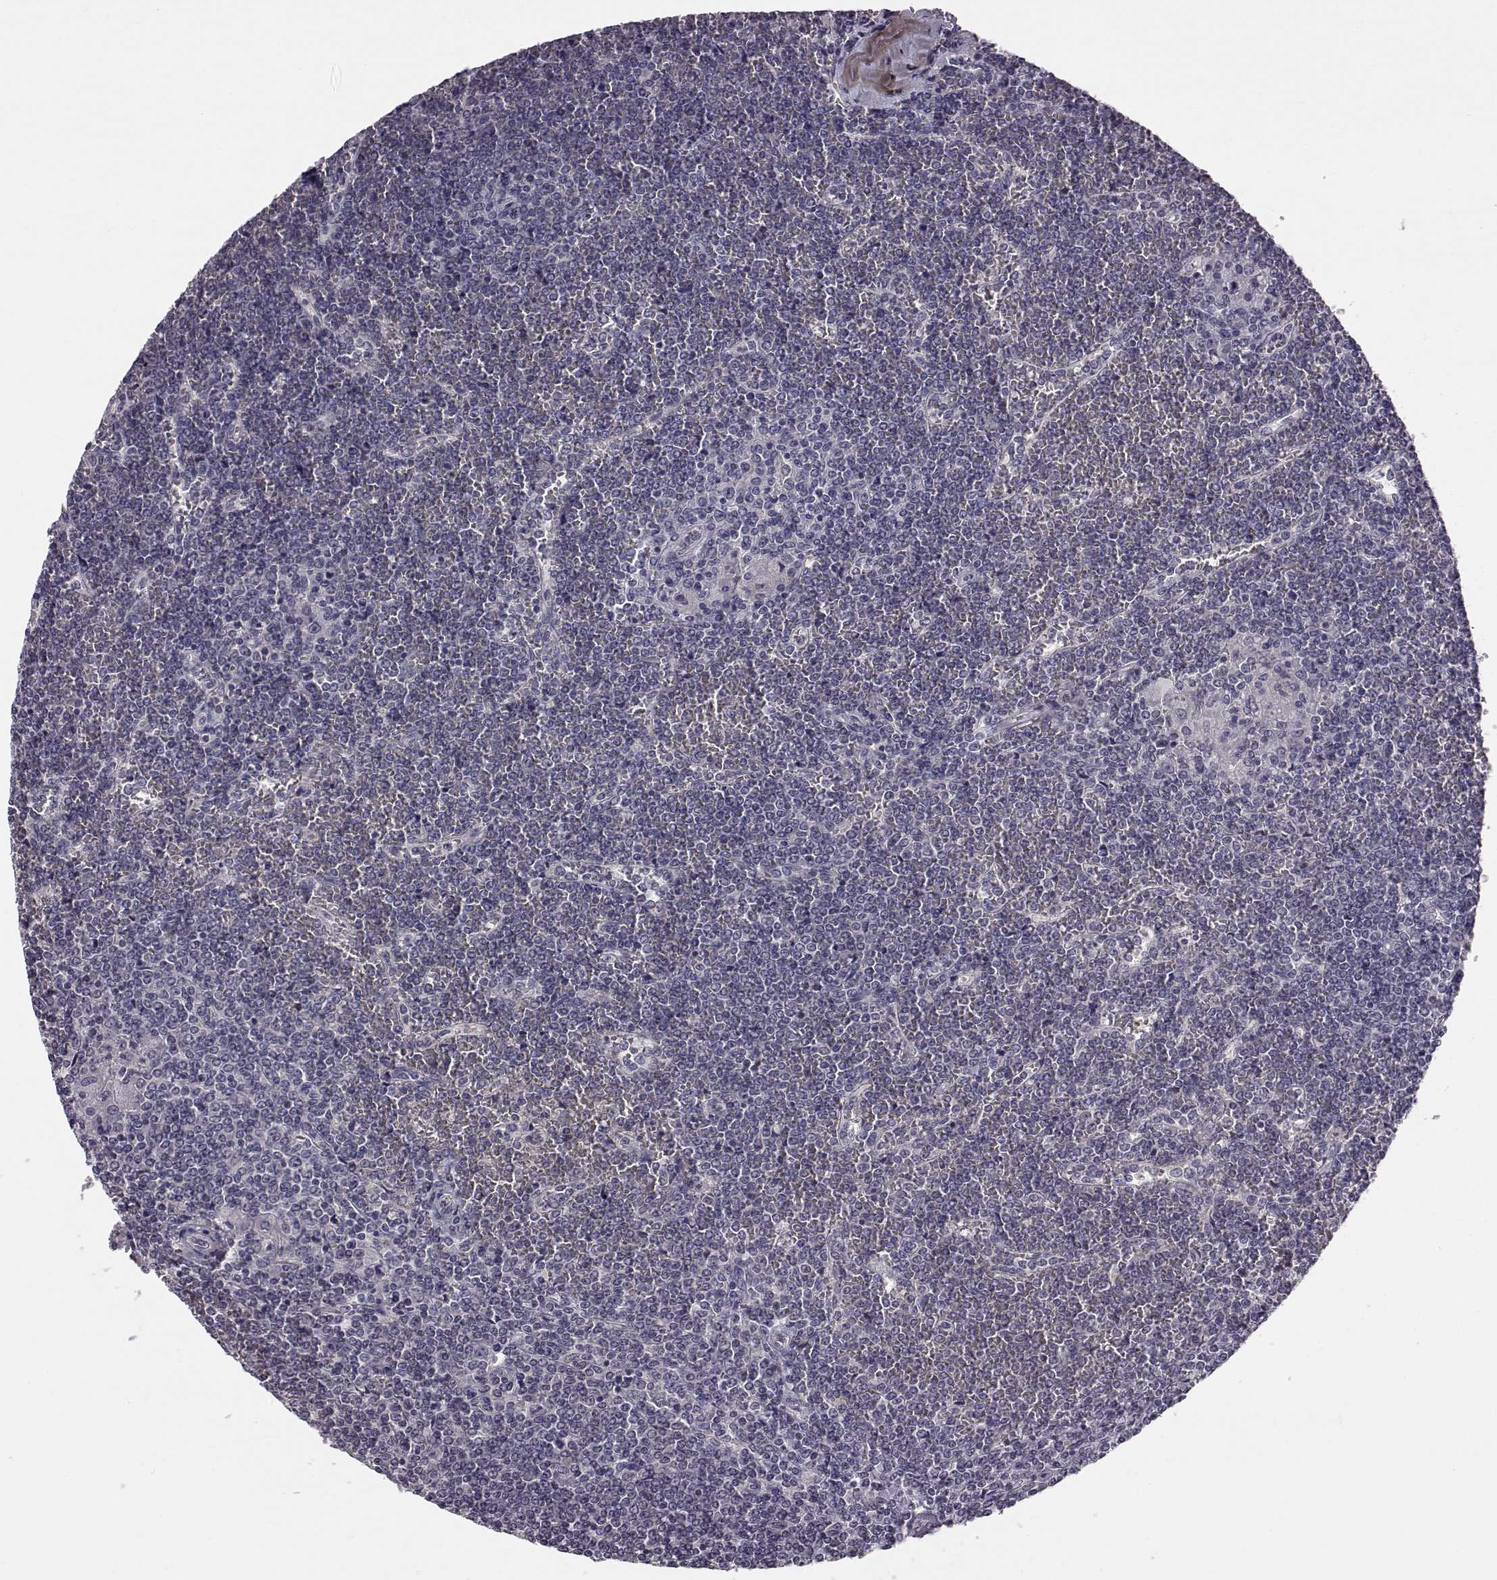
{"staining": {"intensity": "negative", "quantity": "none", "location": "none"}, "tissue": "lymphoma", "cell_type": "Tumor cells", "image_type": "cancer", "snomed": [{"axis": "morphology", "description": "Malignant lymphoma, non-Hodgkin's type, Low grade"}, {"axis": "topography", "description": "Spleen"}], "caption": "Immunohistochemistry (IHC) photomicrograph of lymphoma stained for a protein (brown), which exhibits no staining in tumor cells.", "gene": "C10orf62", "patient": {"sex": "female", "age": 19}}